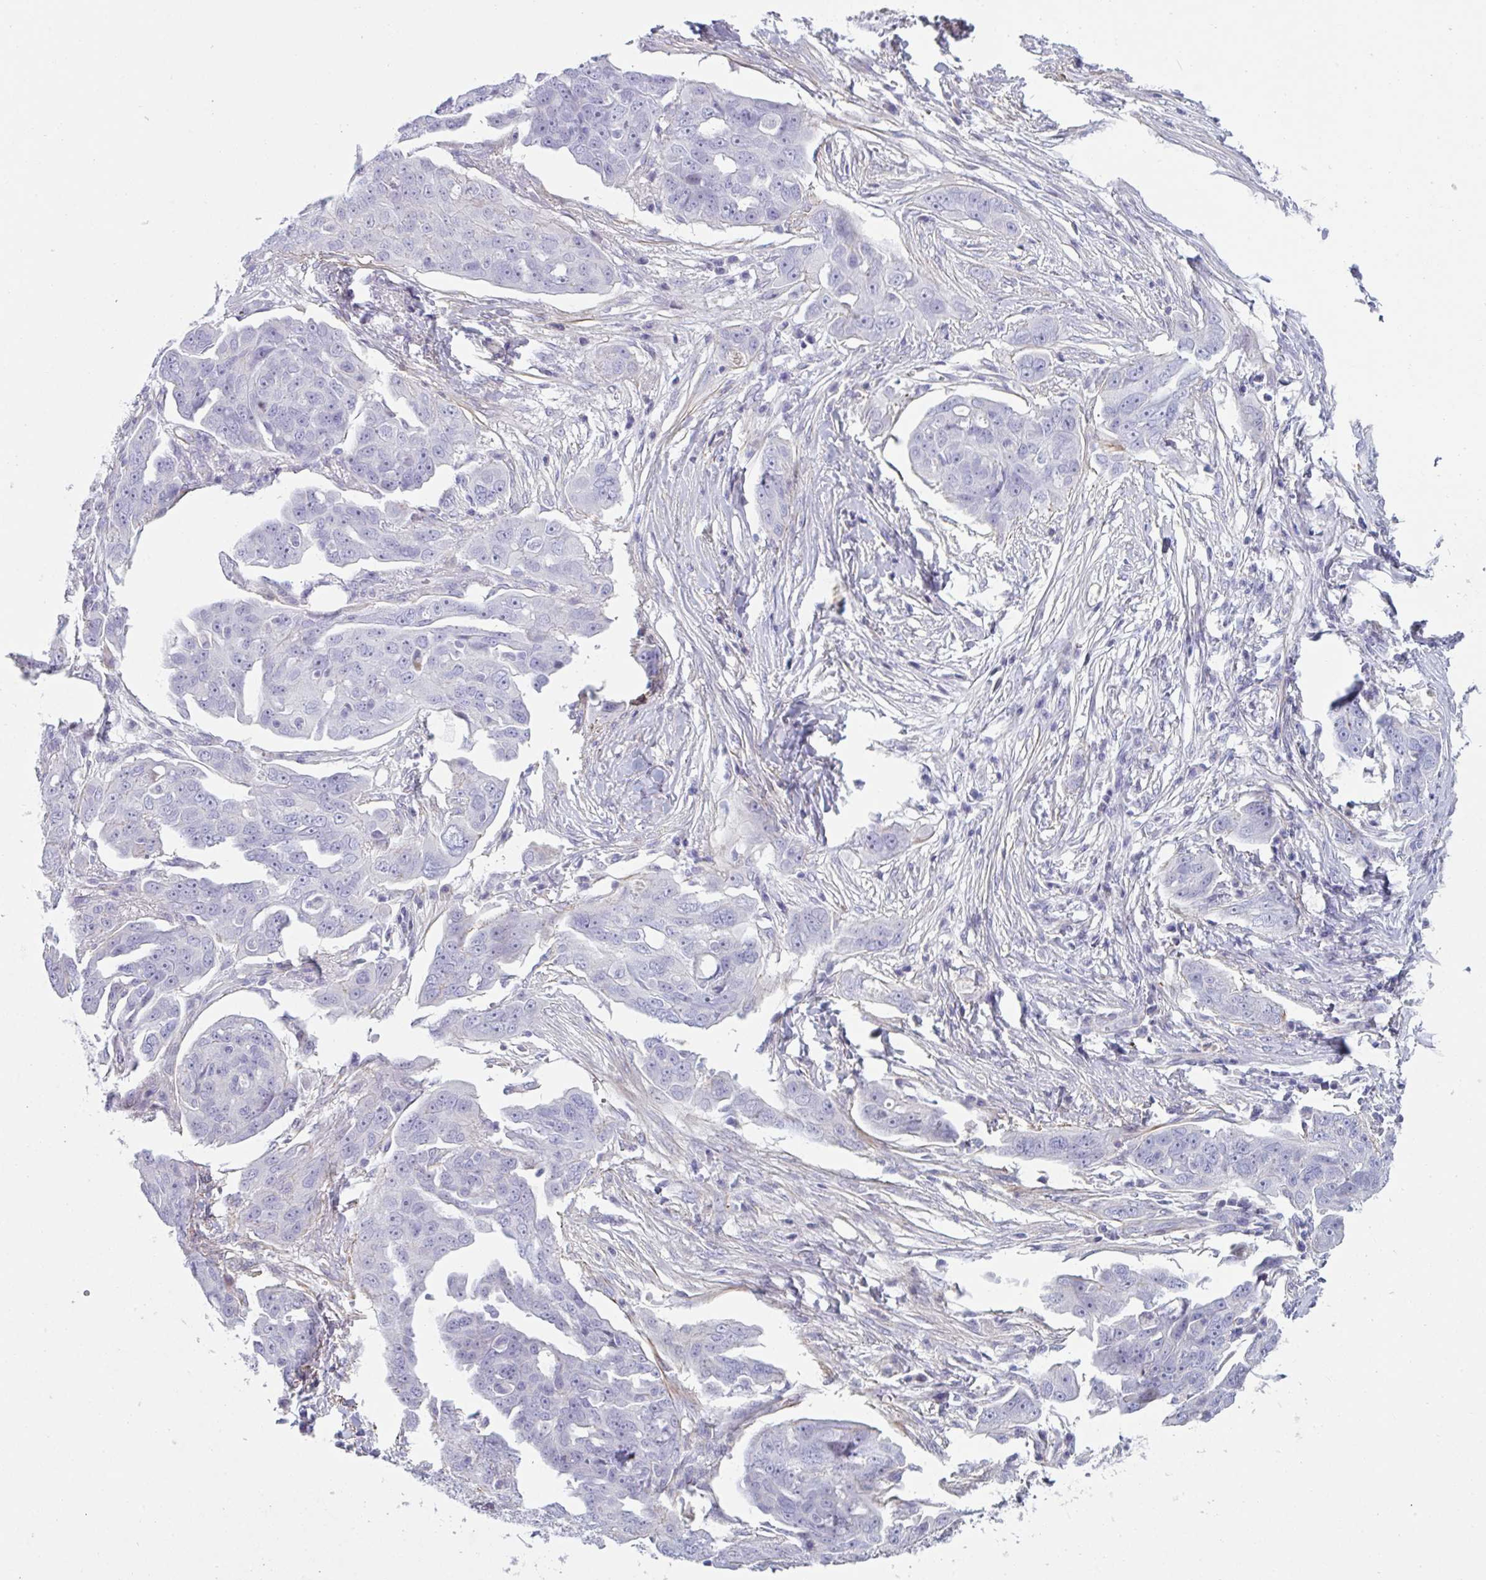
{"staining": {"intensity": "negative", "quantity": "none", "location": "none"}, "tissue": "ovarian cancer", "cell_type": "Tumor cells", "image_type": "cancer", "snomed": [{"axis": "morphology", "description": "Carcinoma, endometroid"}, {"axis": "topography", "description": "Ovary"}], "caption": "Tumor cells are negative for protein expression in human ovarian cancer.", "gene": "OR5P3", "patient": {"sex": "female", "age": 70}}